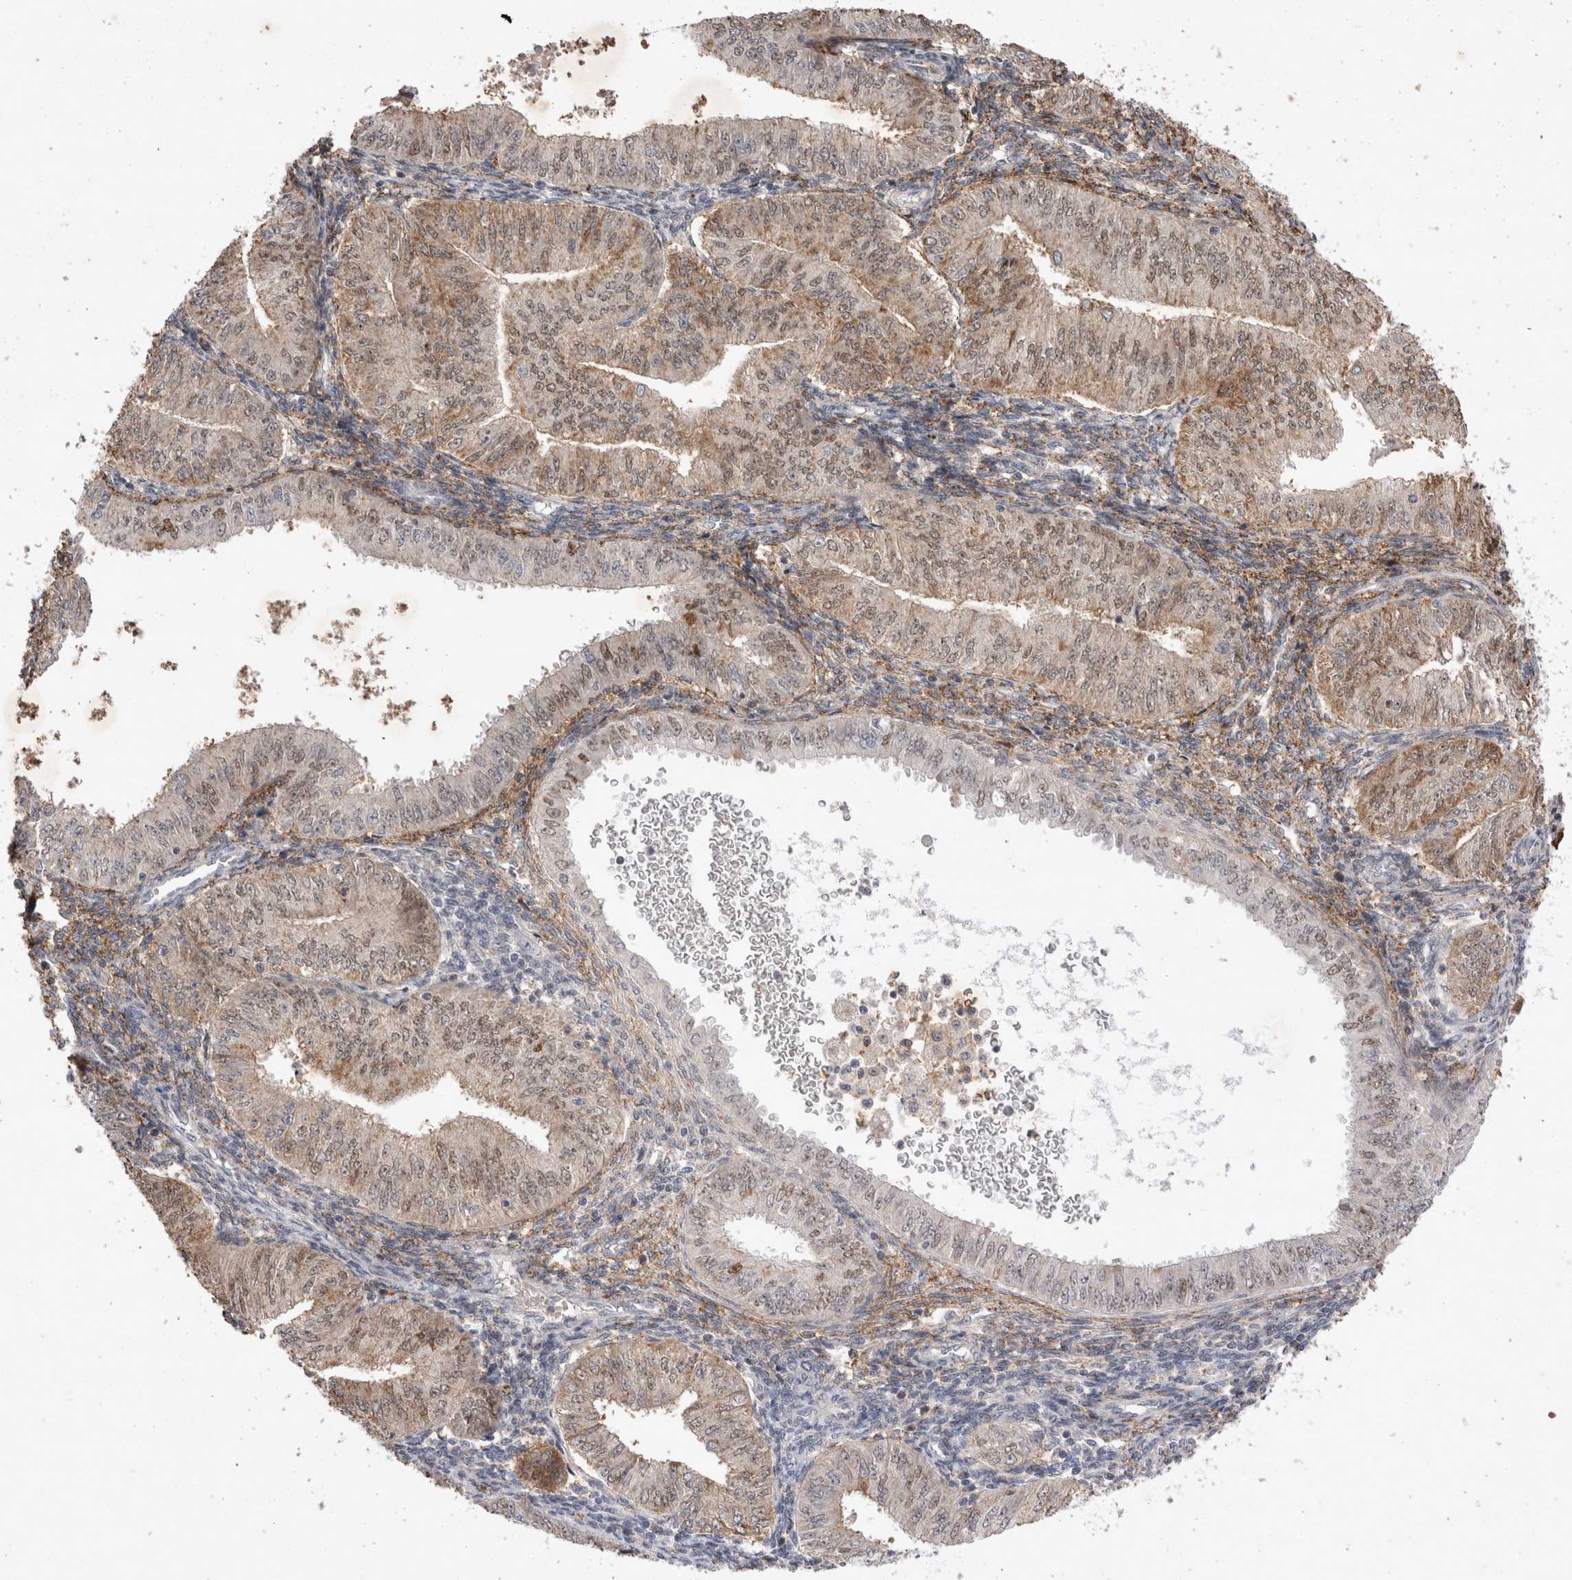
{"staining": {"intensity": "moderate", "quantity": ">75%", "location": "cytoplasmic/membranous,nuclear"}, "tissue": "endometrial cancer", "cell_type": "Tumor cells", "image_type": "cancer", "snomed": [{"axis": "morphology", "description": "Normal tissue, NOS"}, {"axis": "morphology", "description": "Adenocarcinoma, NOS"}, {"axis": "topography", "description": "Endometrium"}], "caption": "The photomicrograph reveals immunohistochemical staining of endometrial cancer. There is moderate cytoplasmic/membranous and nuclear staining is appreciated in approximately >75% of tumor cells.", "gene": "STK11", "patient": {"sex": "female", "age": 53}}